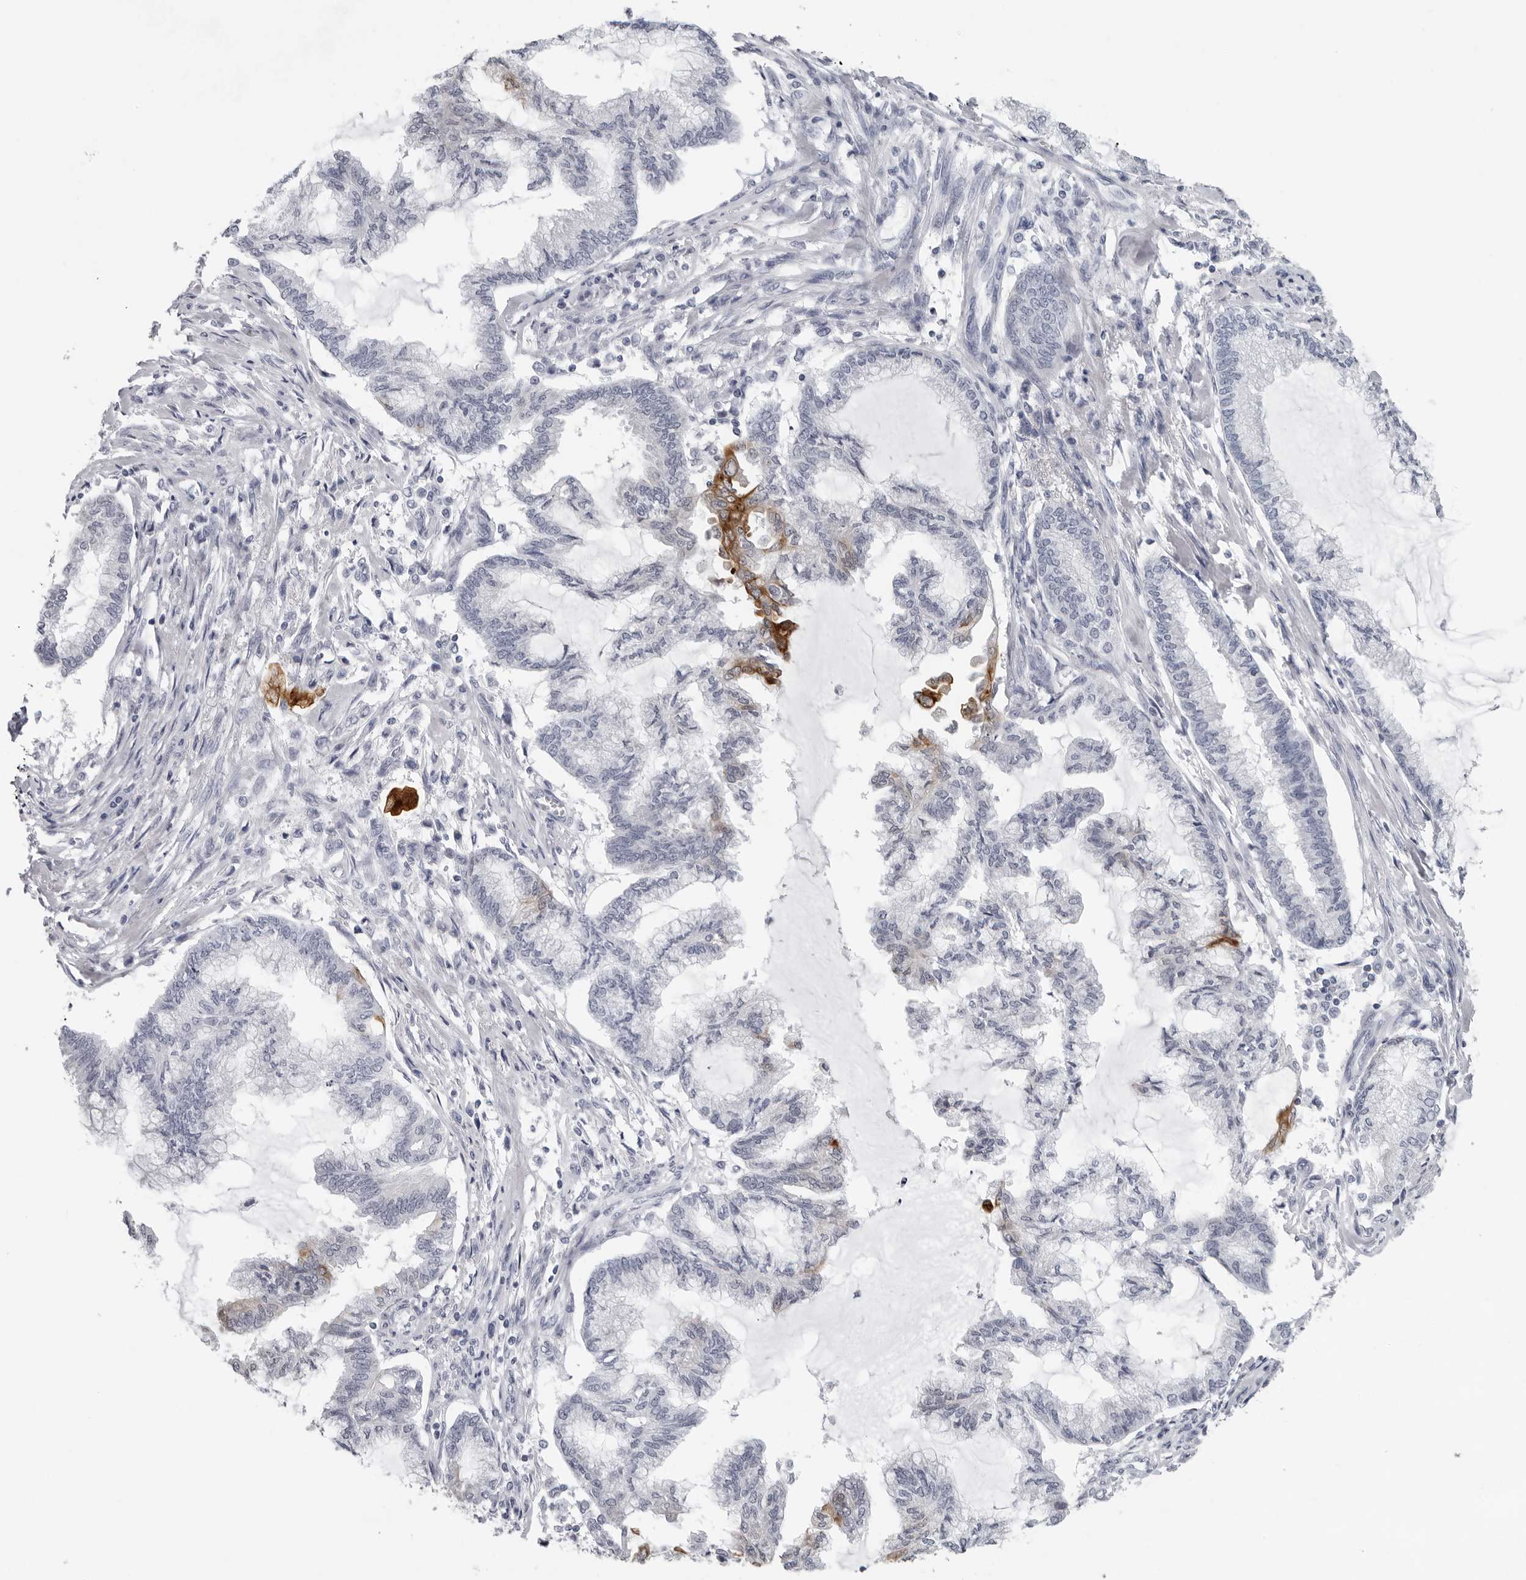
{"staining": {"intensity": "moderate", "quantity": "<25%", "location": "cytoplasmic/membranous"}, "tissue": "endometrial cancer", "cell_type": "Tumor cells", "image_type": "cancer", "snomed": [{"axis": "morphology", "description": "Adenocarcinoma, NOS"}, {"axis": "topography", "description": "Endometrium"}], "caption": "IHC histopathology image of neoplastic tissue: endometrial adenocarcinoma stained using immunohistochemistry reveals low levels of moderate protein expression localized specifically in the cytoplasmic/membranous of tumor cells, appearing as a cytoplasmic/membranous brown color.", "gene": "CCDC28B", "patient": {"sex": "female", "age": 86}}